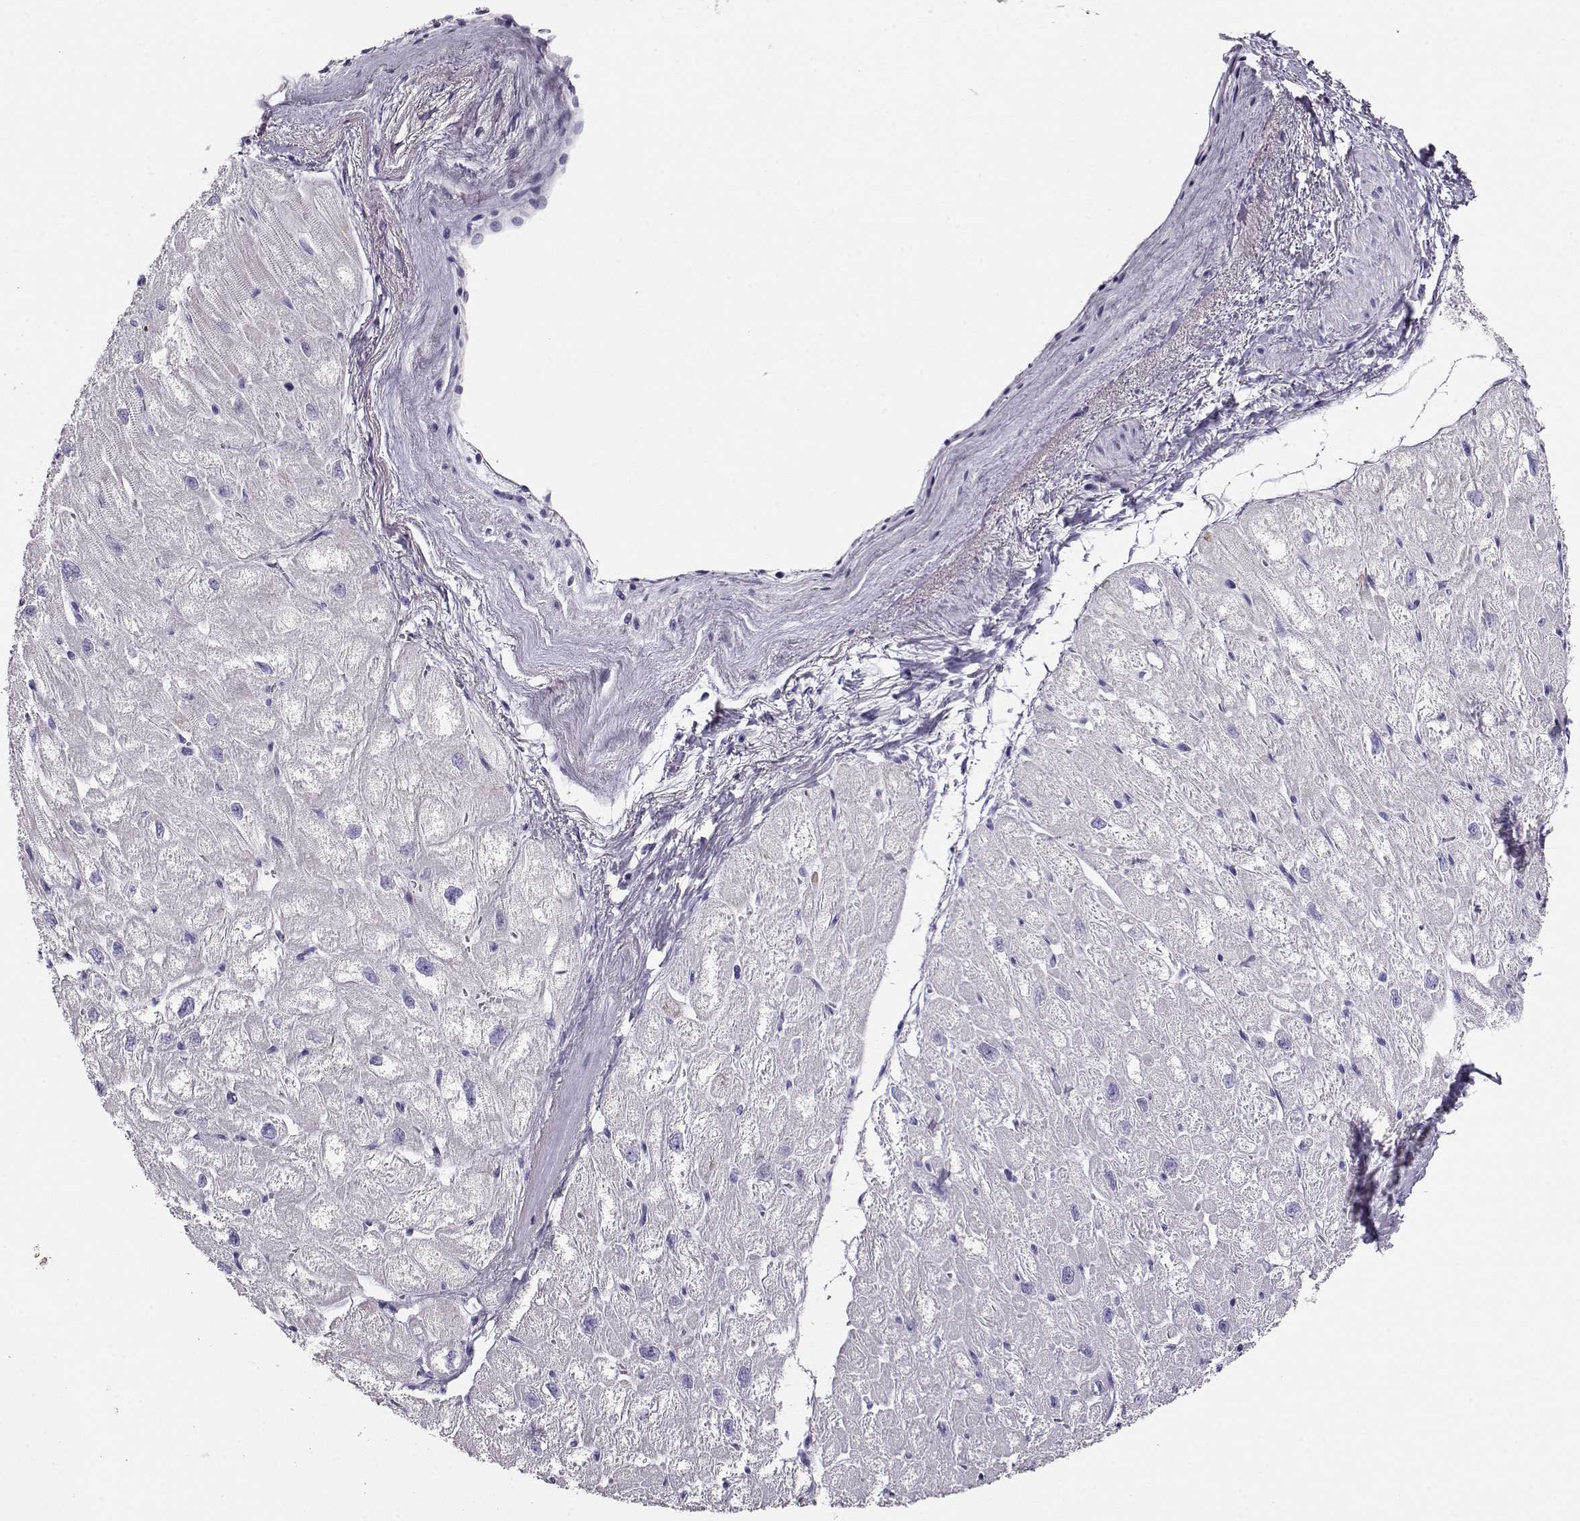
{"staining": {"intensity": "negative", "quantity": "none", "location": "none"}, "tissue": "heart muscle", "cell_type": "Cardiomyocytes", "image_type": "normal", "snomed": [{"axis": "morphology", "description": "Normal tissue, NOS"}, {"axis": "topography", "description": "Heart"}], "caption": "A photomicrograph of heart muscle stained for a protein reveals no brown staining in cardiomyocytes.", "gene": "CRX", "patient": {"sex": "male", "age": 61}}